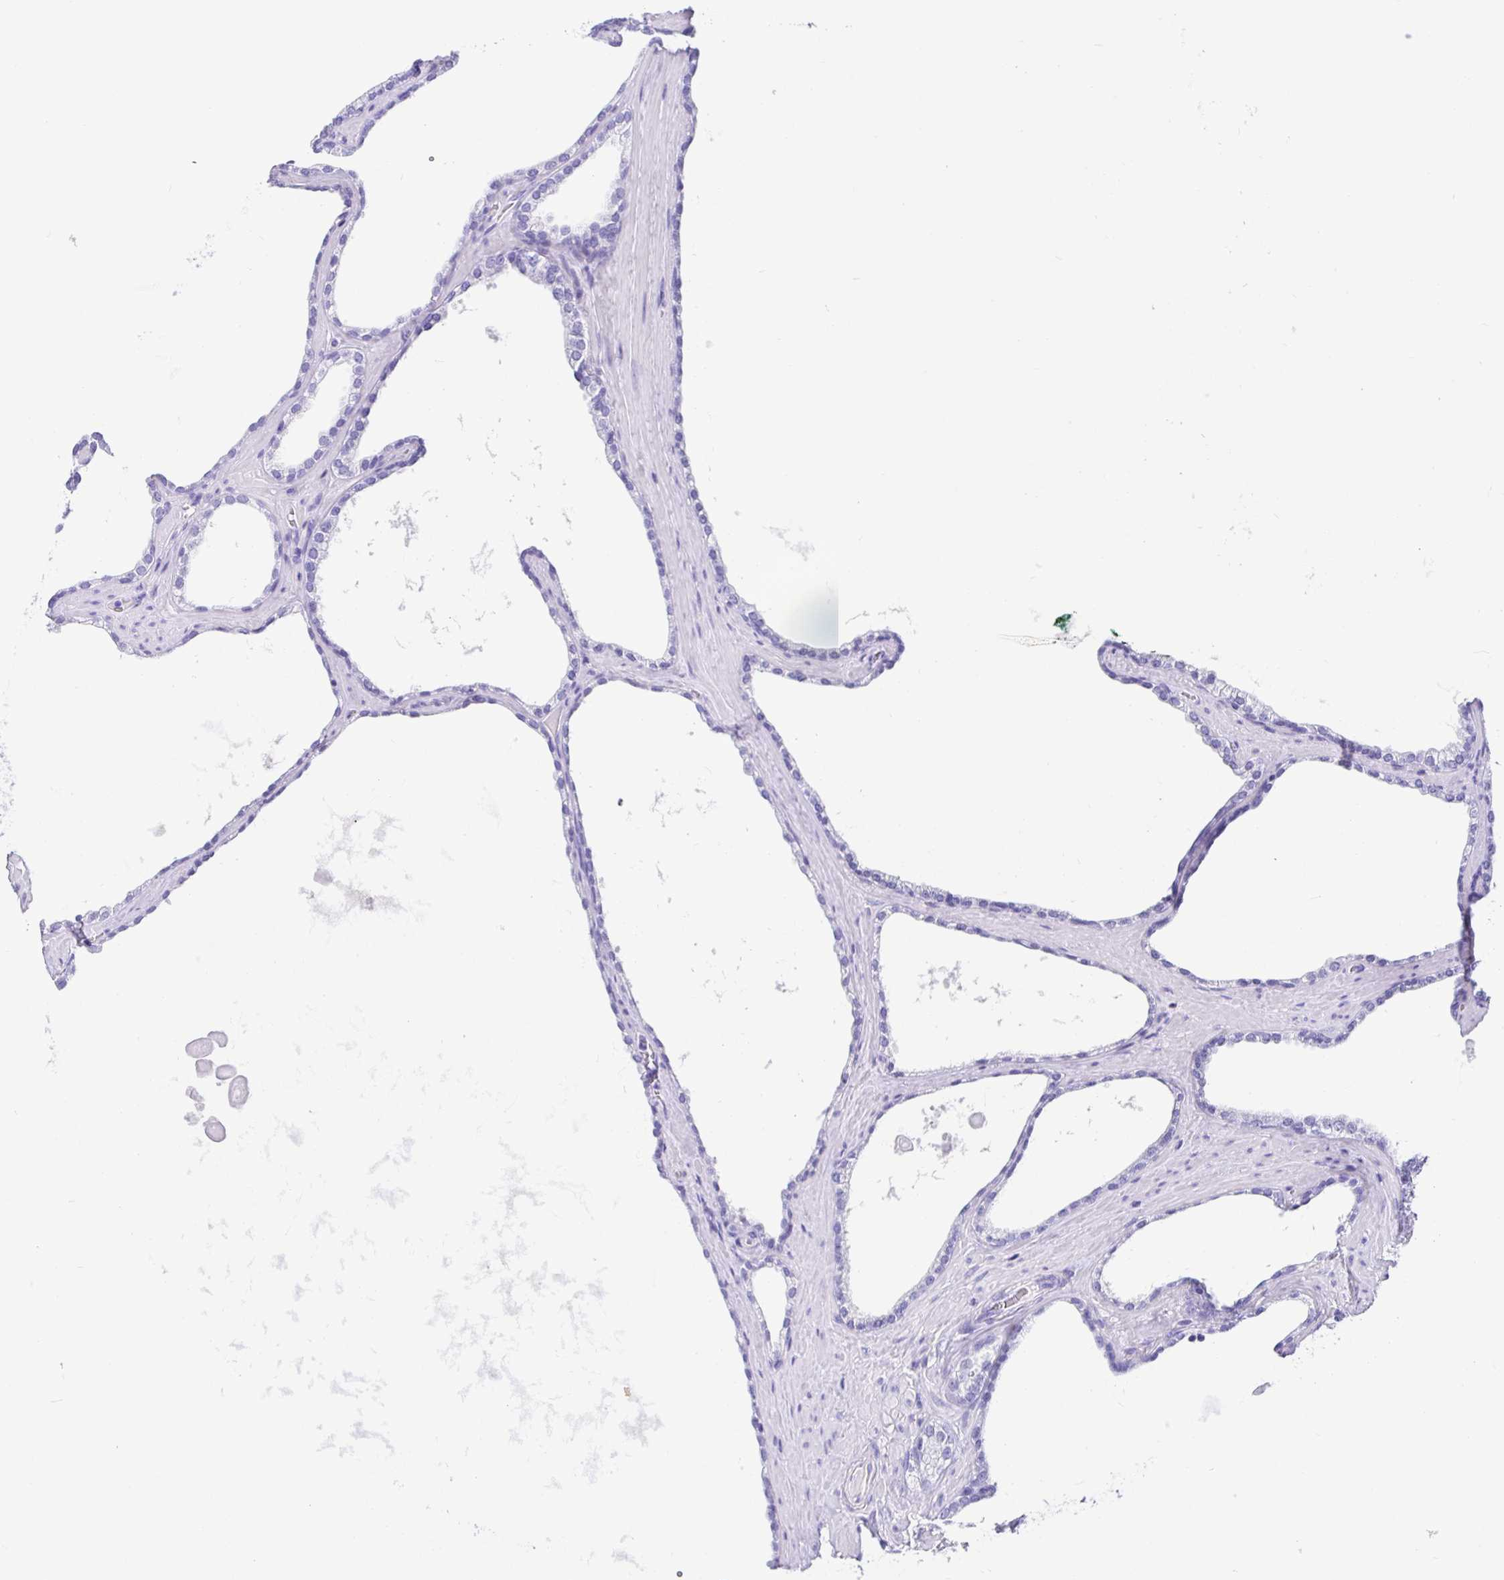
{"staining": {"intensity": "negative", "quantity": "none", "location": "none"}, "tissue": "prostate cancer", "cell_type": "Tumor cells", "image_type": "cancer", "snomed": [{"axis": "morphology", "description": "Adenocarcinoma, High grade"}, {"axis": "topography", "description": "Prostate"}], "caption": "The immunohistochemistry image has no significant expression in tumor cells of prostate high-grade adenocarcinoma tissue.", "gene": "PRAMEF19", "patient": {"sex": "male", "age": 68}}